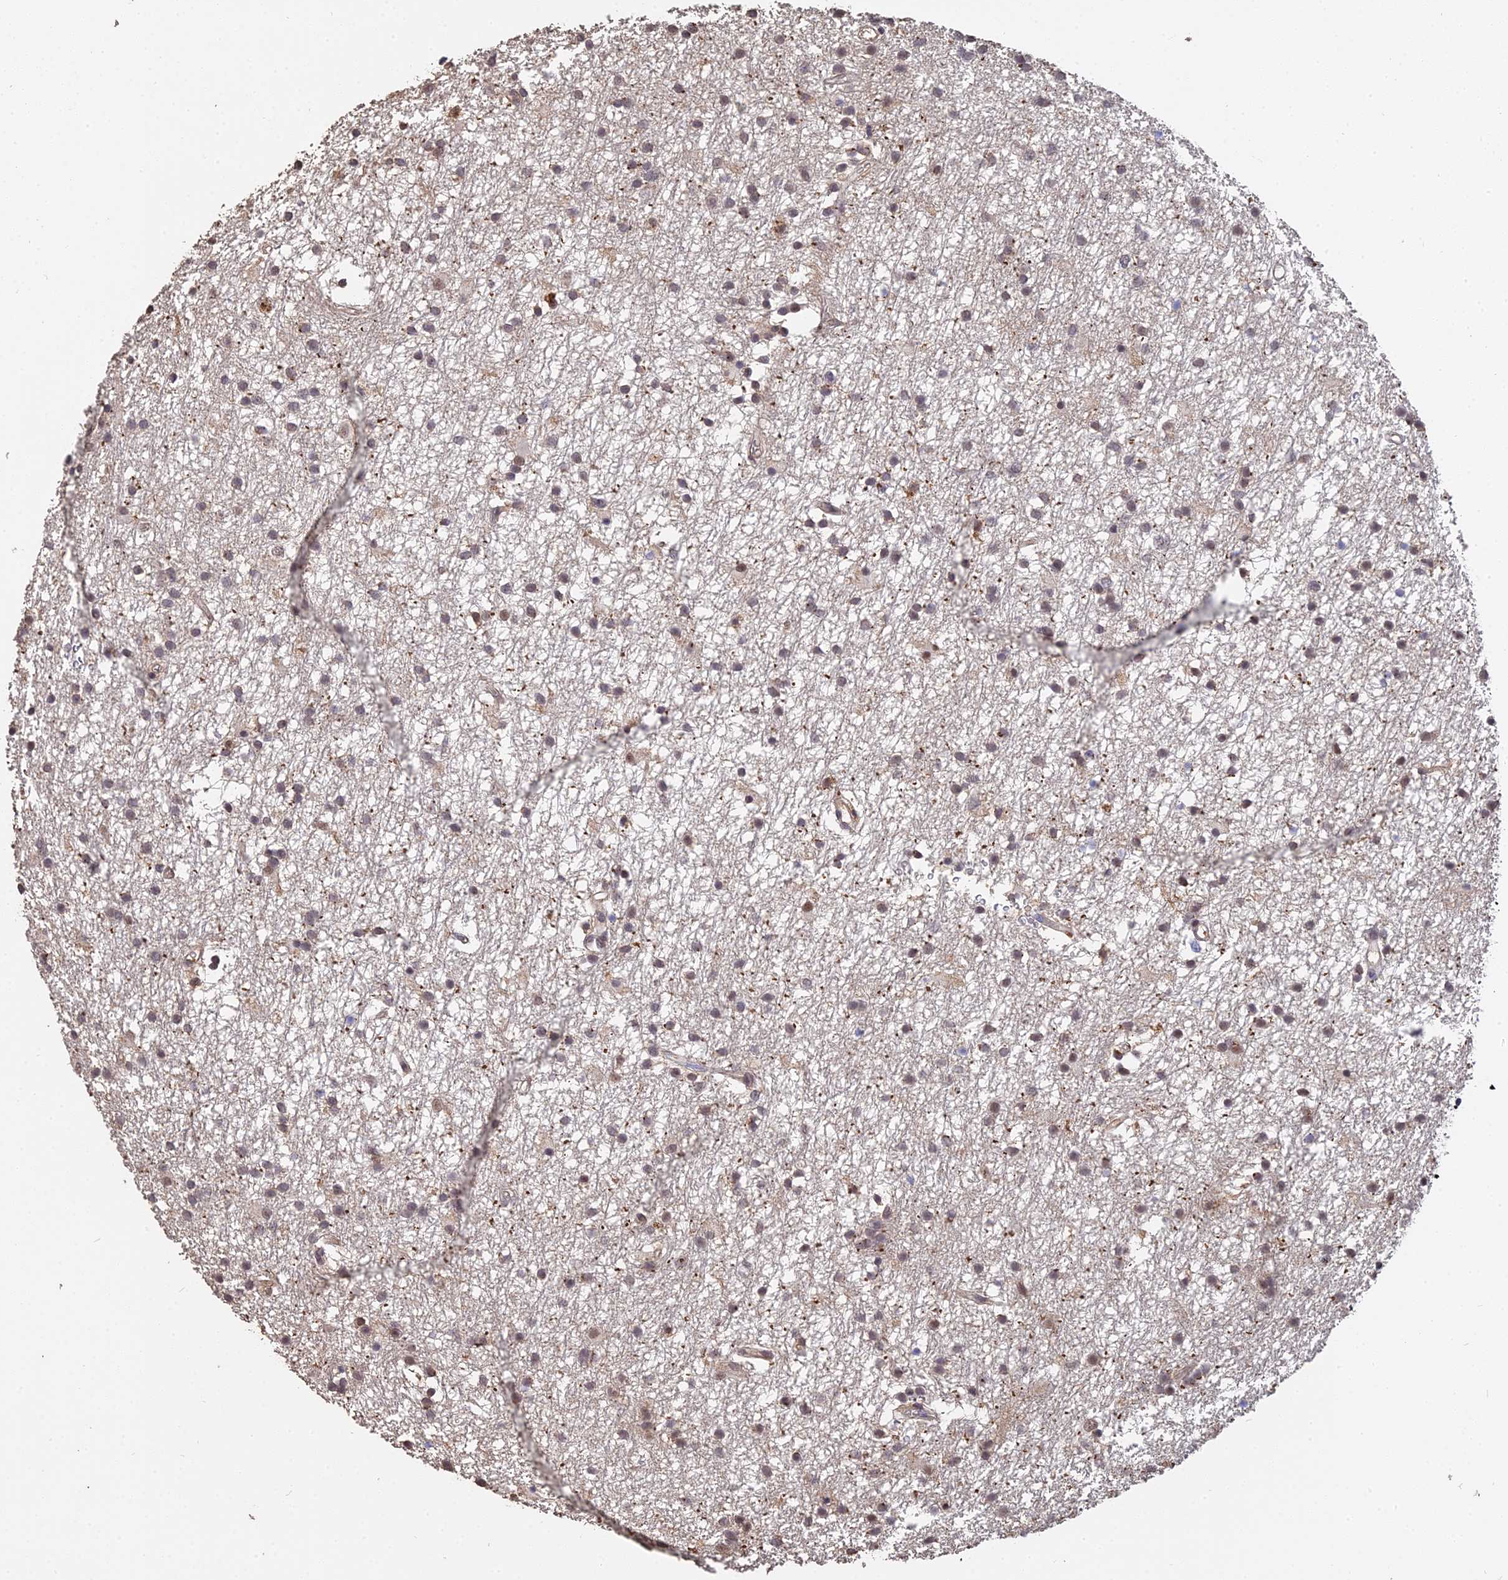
{"staining": {"intensity": "moderate", "quantity": "25%-75%", "location": "cytoplasmic/membranous"}, "tissue": "glioma", "cell_type": "Tumor cells", "image_type": "cancer", "snomed": [{"axis": "morphology", "description": "Glioma, malignant, High grade"}, {"axis": "topography", "description": "Brain"}], "caption": "Tumor cells show medium levels of moderate cytoplasmic/membranous positivity in about 25%-75% of cells in human malignant glioma (high-grade). (Brightfield microscopy of DAB IHC at high magnification).", "gene": "LSM5", "patient": {"sex": "male", "age": 77}}